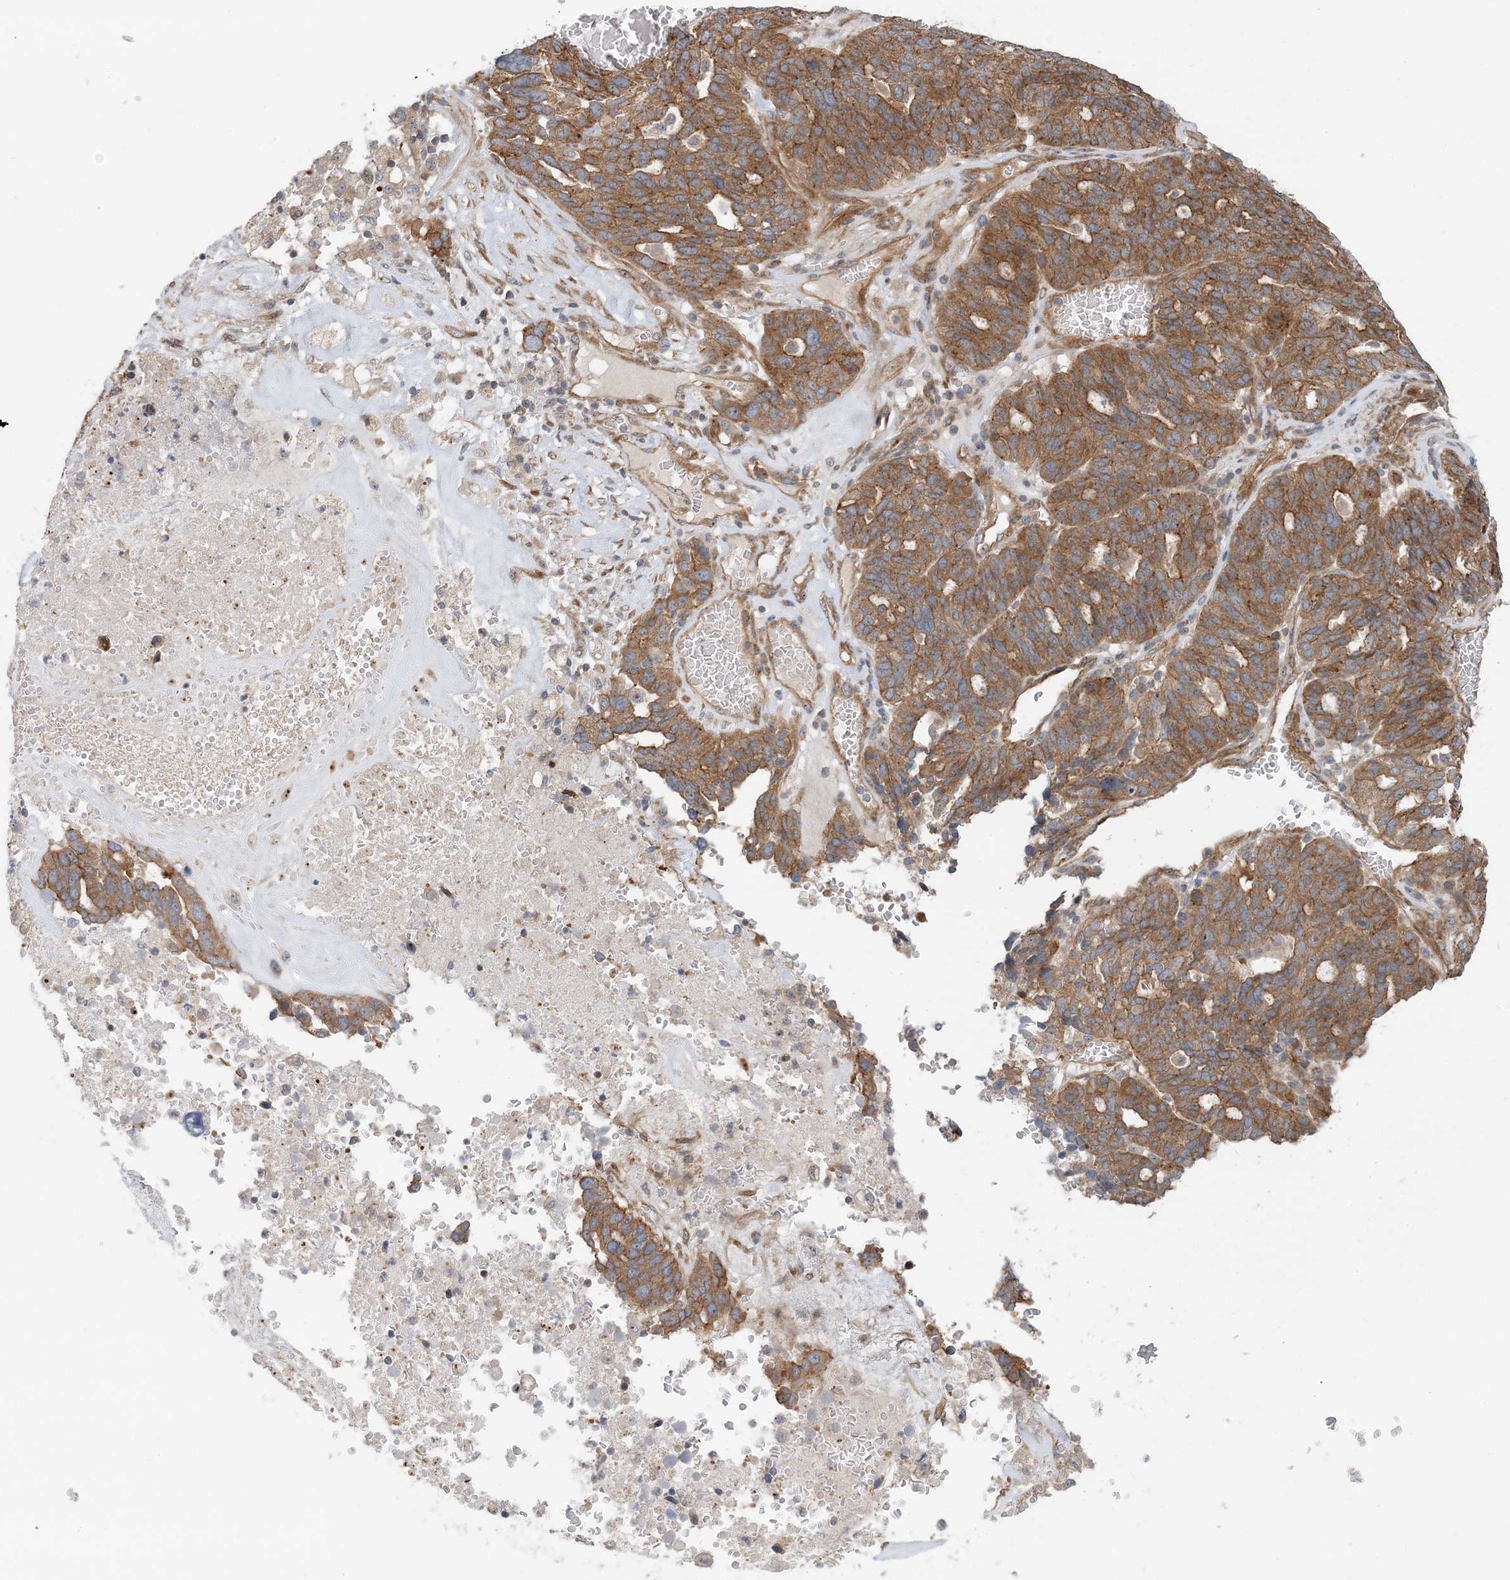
{"staining": {"intensity": "moderate", "quantity": ">75%", "location": "cytoplasmic/membranous"}, "tissue": "ovarian cancer", "cell_type": "Tumor cells", "image_type": "cancer", "snomed": [{"axis": "morphology", "description": "Cystadenocarcinoma, serous, NOS"}, {"axis": "topography", "description": "Ovary"}], "caption": "Immunohistochemistry (DAB) staining of serous cystadenocarcinoma (ovarian) demonstrates moderate cytoplasmic/membranous protein expression in about >75% of tumor cells.", "gene": "MYL5", "patient": {"sex": "female", "age": 59}}